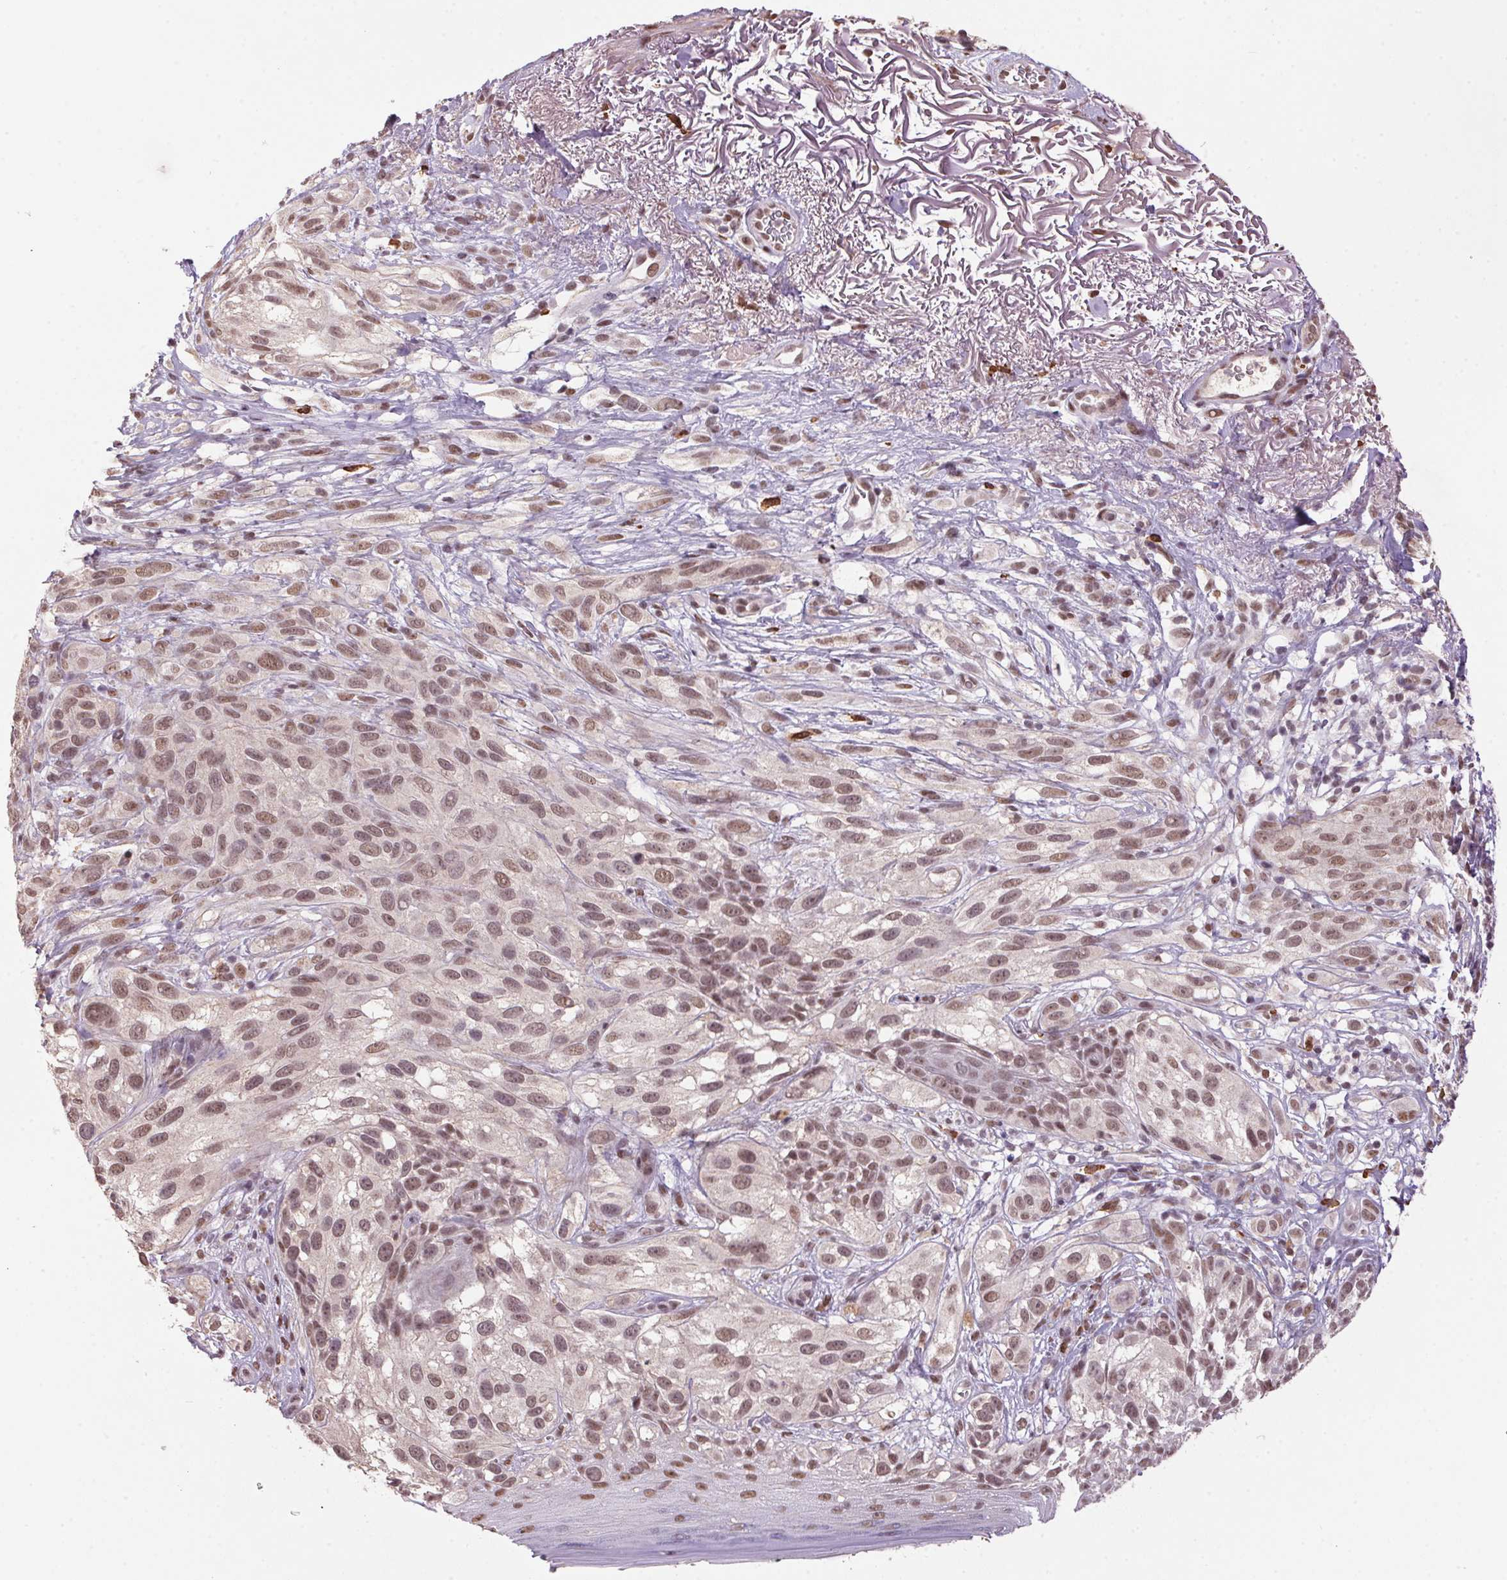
{"staining": {"intensity": "moderate", "quantity": "25%-75%", "location": "nuclear"}, "tissue": "melanoma", "cell_type": "Tumor cells", "image_type": "cancer", "snomed": [{"axis": "morphology", "description": "Malignant melanoma, NOS"}, {"axis": "topography", "description": "Skin"}], "caption": "DAB immunohistochemical staining of melanoma exhibits moderate nuclear protein expression in approximately 25%-75% of tumor cells.", "gene": "ZBTB4", "patient": {"sex": "female", "age": 86}}